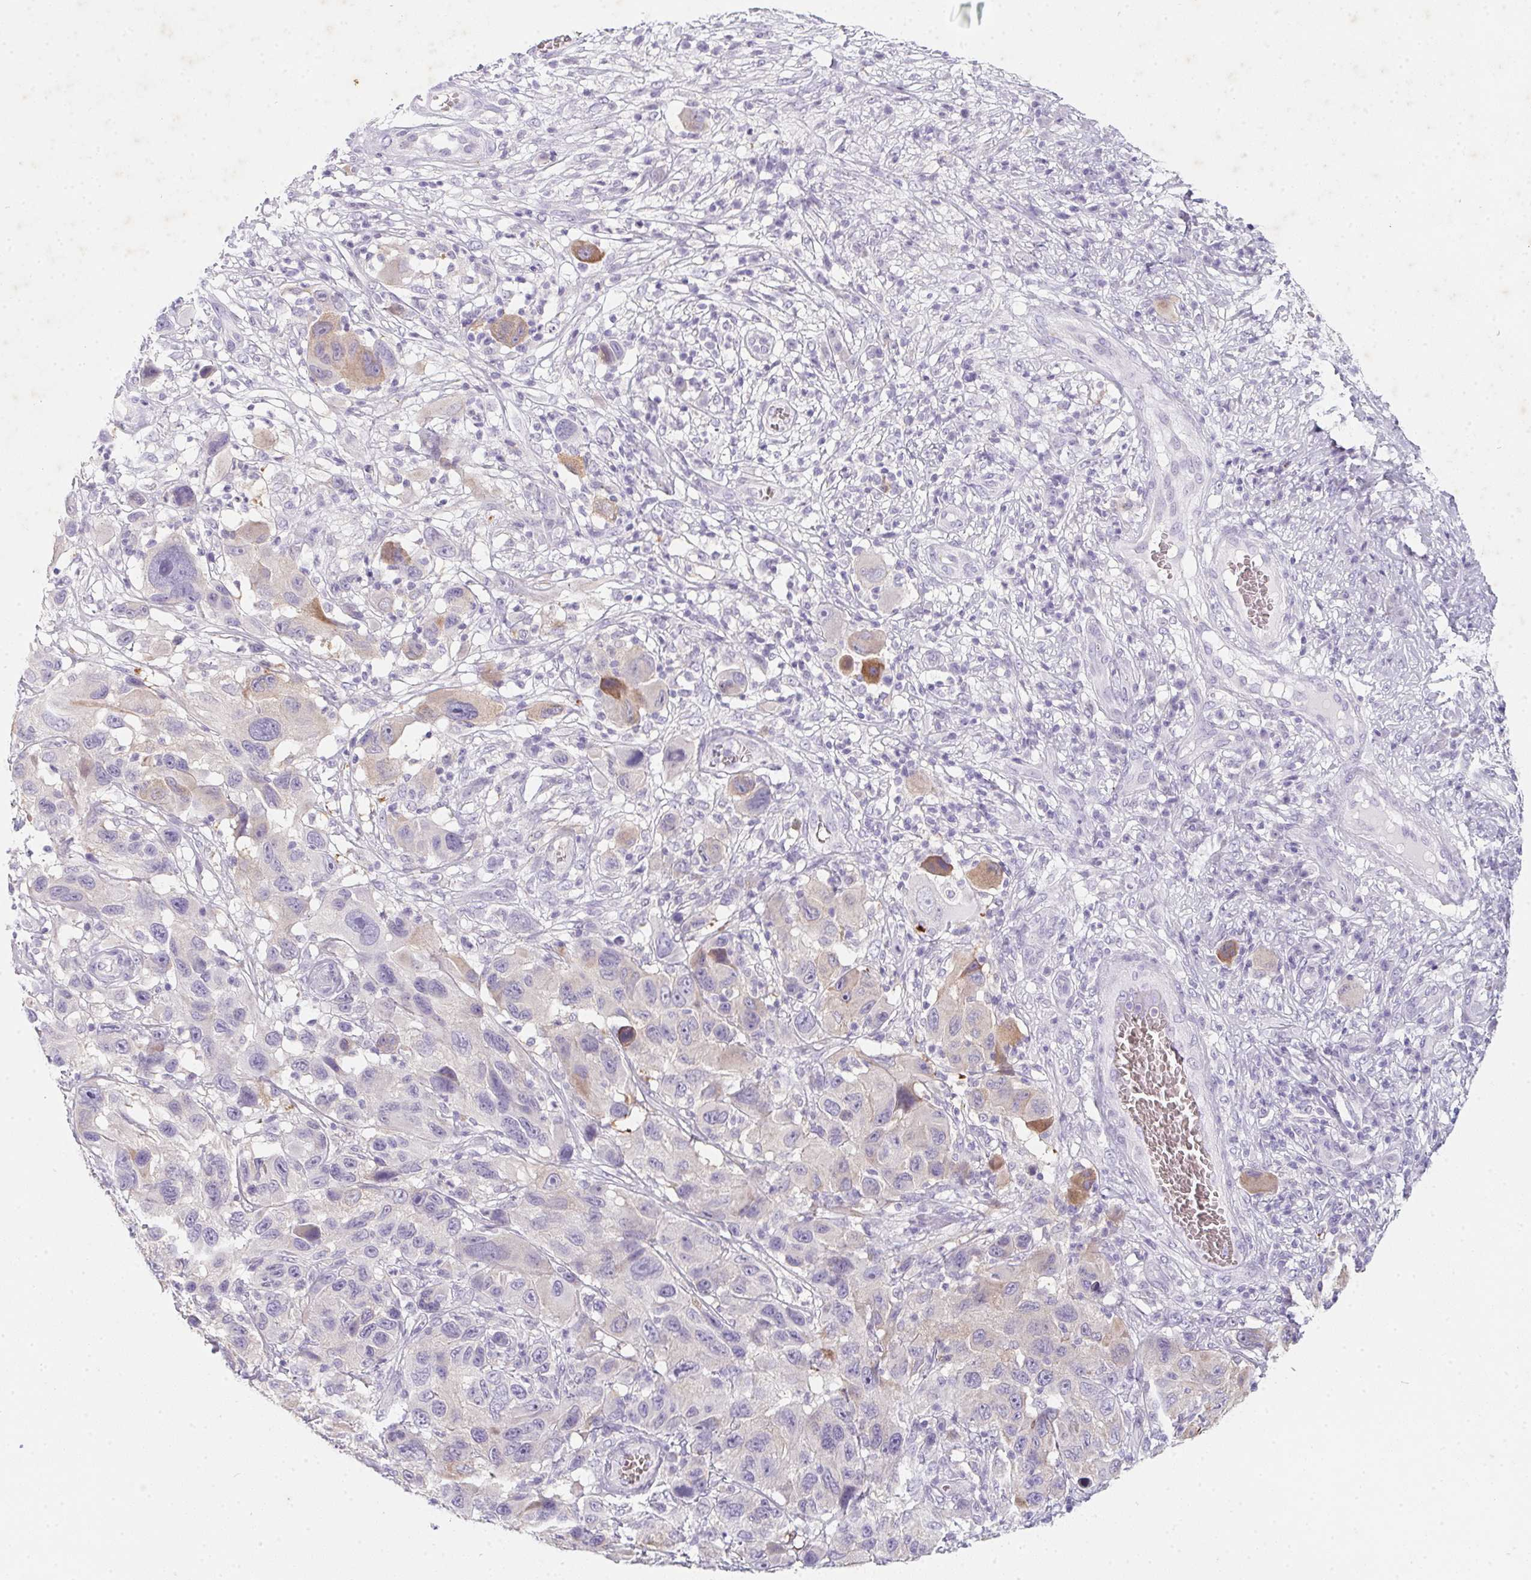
{"staining": {"intensity": "negative", "quantity": "none", "location": "none"}, "tissue": "melanoma", "cell_type": "Tumor cells", "image_type": "cancer", "snomed": [{"axis": "morphology", "description": "Malignant melanoma, NOS"}, {"axis": "topography", "description": "Skin"}], "caption": "Histopathology image shows no protein expression in tumor cells of melanoma tissue. Nuclei are stained in blue.", "gene": "DCD", "patient": {"sex": "male", "age": 53}}